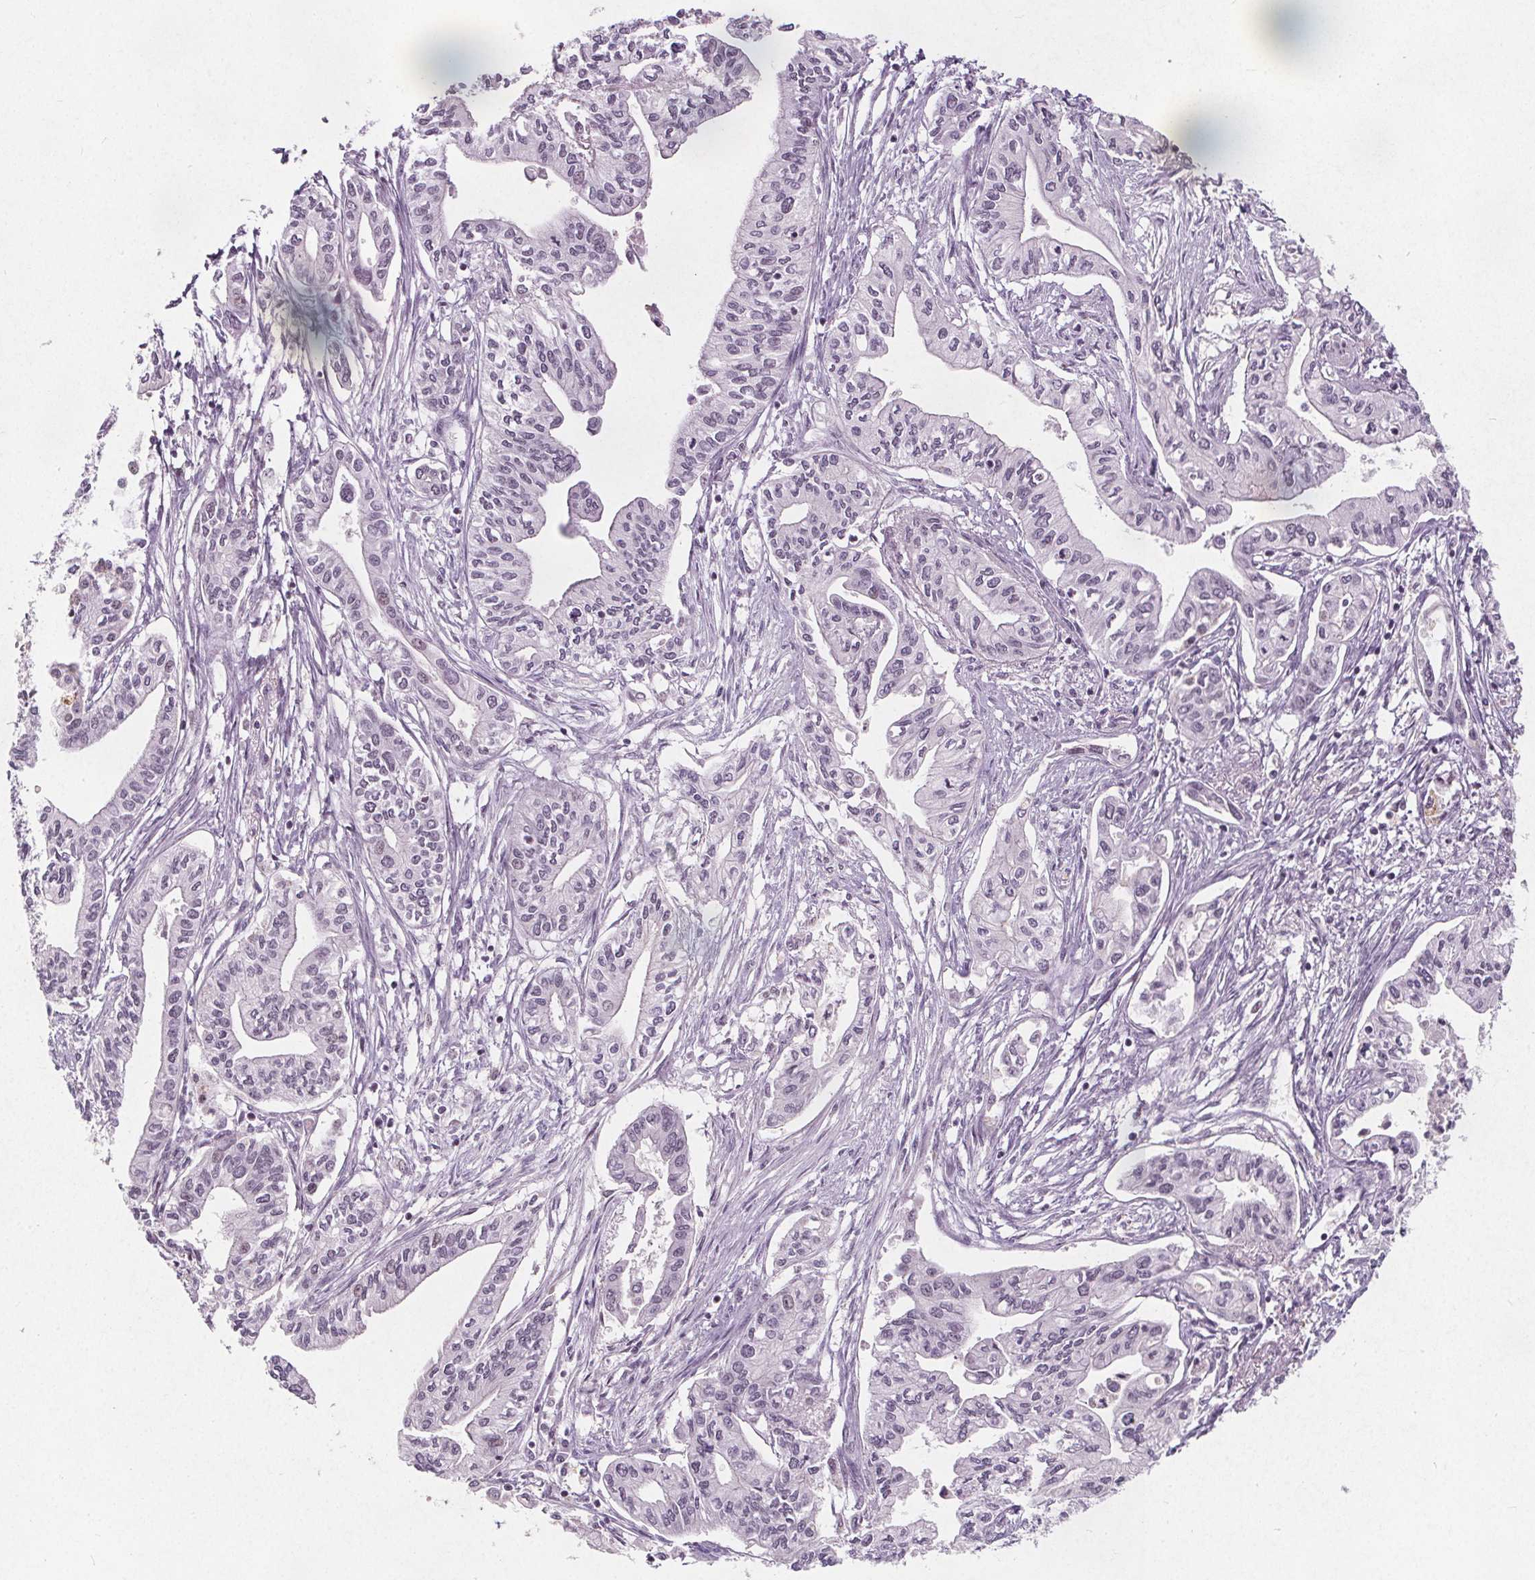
{"staining": {"intensity": "weak", "quantity": "<25%", "location": "nuclear"}, "tissue": "pancreatic cancer", "cell_type": "Tumor cells", "image_type": "cancer", "snomed": [{"axis": "morphology", "description": "Adenocarcinoma, NOS"}, {"axis": "topography", "description": "Pancreas"}], "caption": "High power microscopy image of an IHC image of adenocarcinoma (pancreatic), revealing no significant expression in tumor cells.", "gene": "TAF6L", "patient": {"sex": "male", "age": 60}}